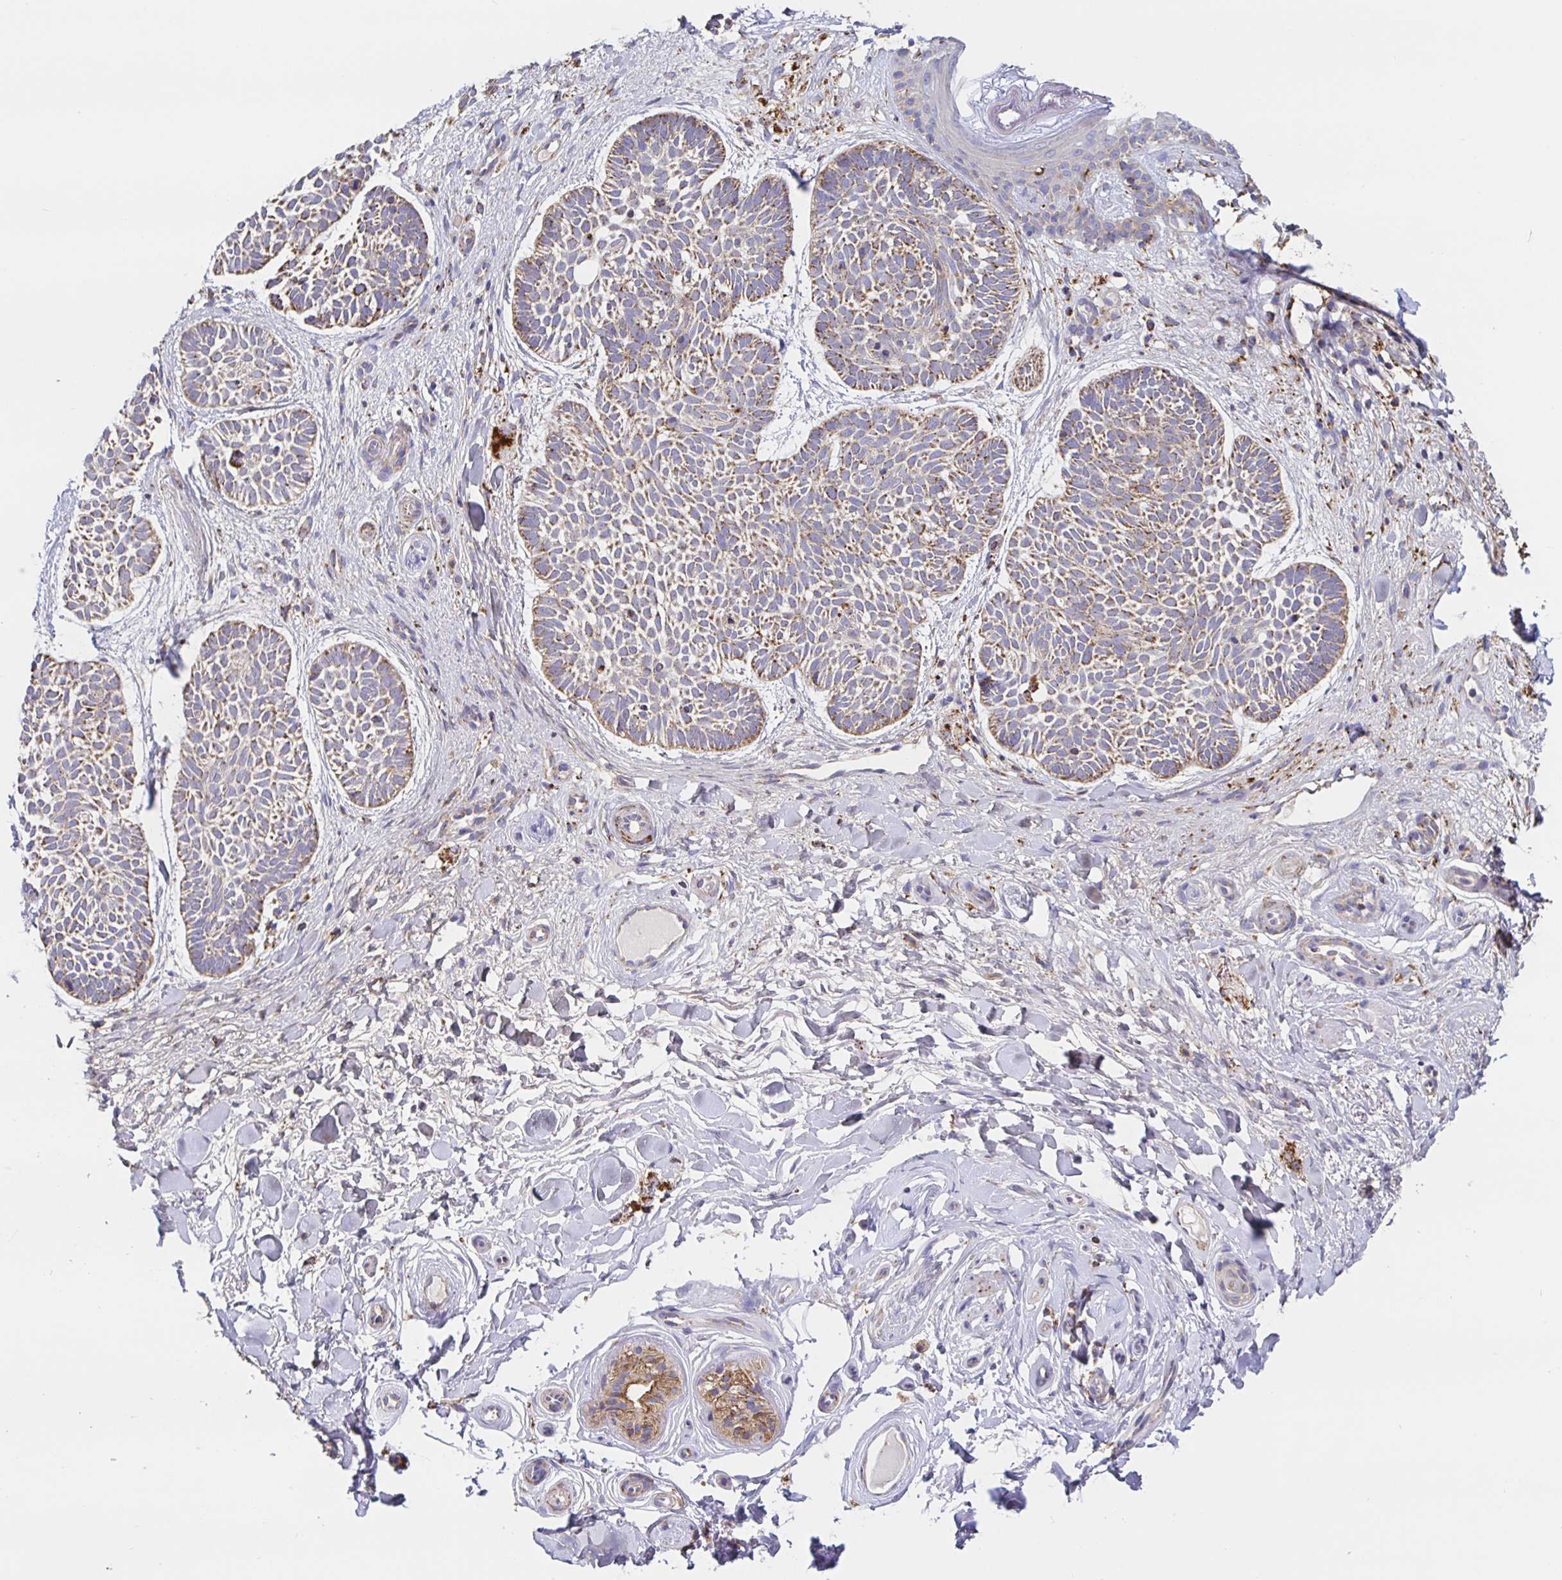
{"staining": {"intensity": "weak", "quantity": "25%-75%", "location": "cytoplasmic/membranous"}, "tissue": "skin cancer", "cell_type": "Tumor cells", "image_type": "cancer", "snomed": [{"axis": "morphology", "description": "Basal cell carcinoma"}, {"axis": "topography", "description": "Skin"}], "caption": "Immunohistochemical staining of skin cancer shows weak cytoplasmic/membranous protein staining in approximately 25%-75% of tumor cells. The staining was performed using DAB to visualize the protein expression in brown, while the nuclei were stained in blue with hematoxylin (Magnification: 20x).", "gene": "PRDX3", "patient": {"sex": "male", "age": 89}}